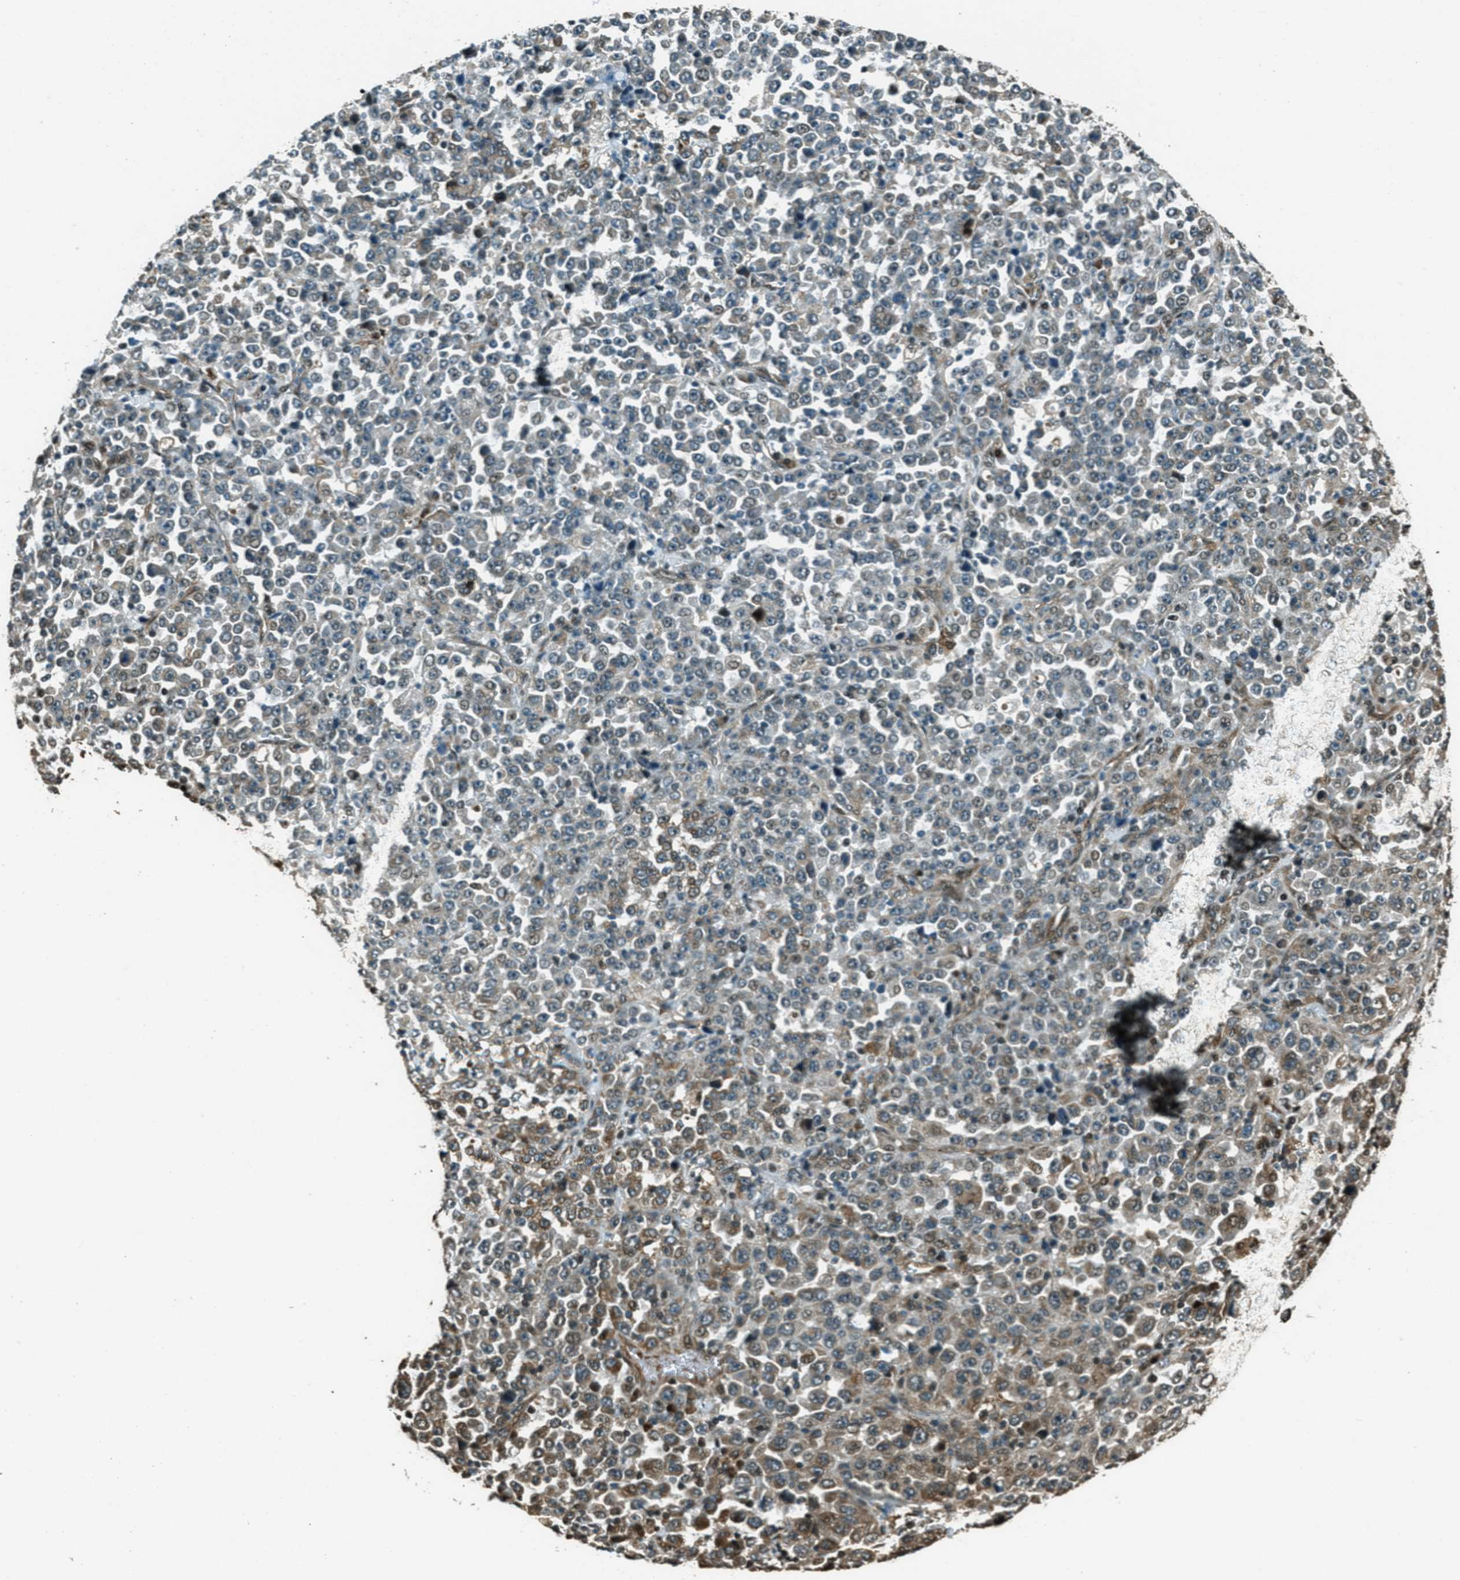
{"staining": {"intensity": "weak", "quantity": "<25%", "location": "cytoplasmic/membranous,nuclear"}, "tissue": "stomach cancer", "cell_type": "Tumor cells", "image_type": "cancer", "snomed": [{"axis": "morphology", "description": "Normal tissue, NOS"}, {"axis": "morphology", "description": "Adenocarcinoma, NOS"}, {"axis": "topography", "description": "Stomach, upper"}, {"axis": "topography", "description": "Stomach"}], "caption": "This is a image of IHC staining of stomach cancer (adenocarcinoma), which shows no staining in tumor cells.", "gene": "TARDBP", "patient": {"sex": "male", "age": 59}}